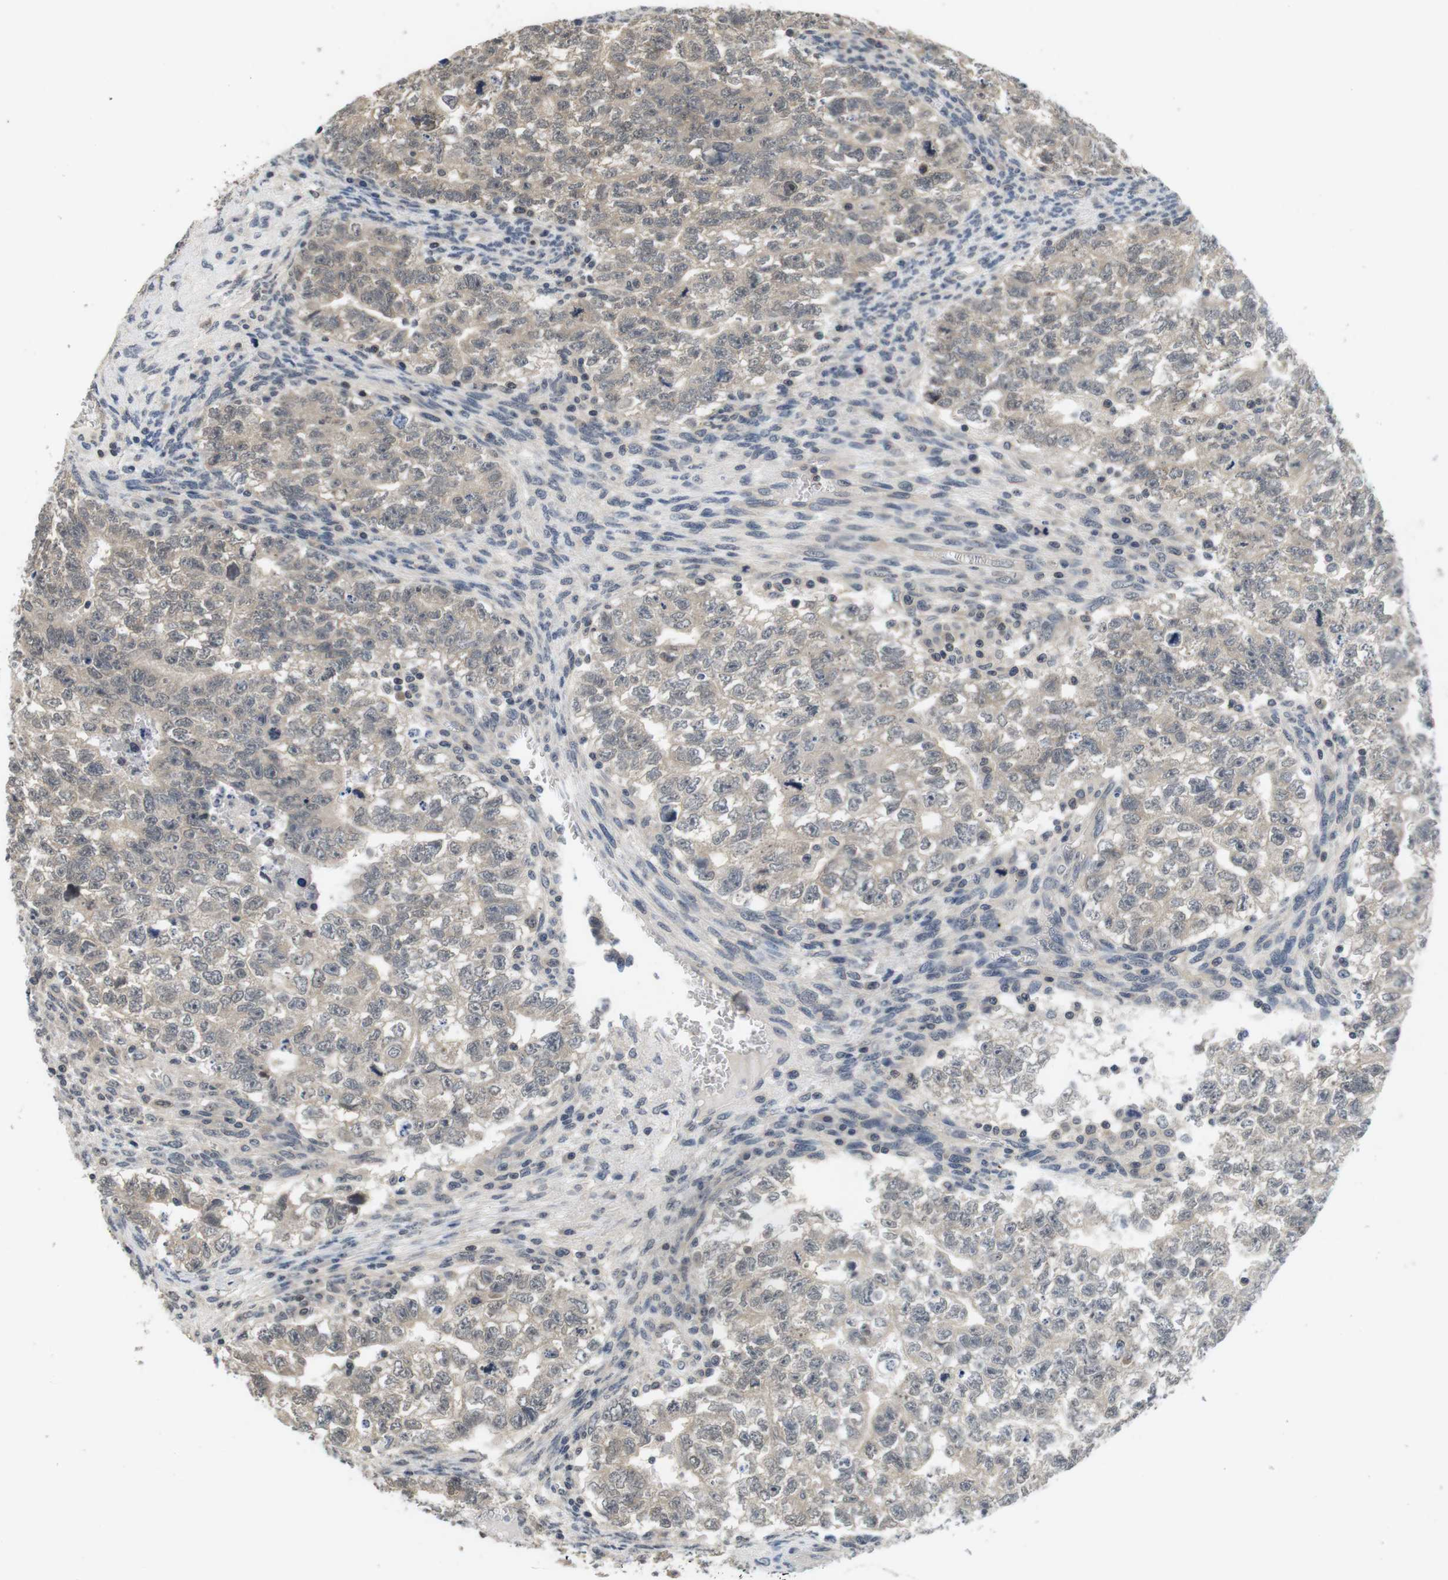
{"staining": {"intensity": "weak", "quantity": "25%-75%", "location": "cytoplasmic/membranous"}, "tissue": "testis cancer", "cell_type": "Tumor cells", "image_type": "cancer", "snomed": [{"axis": "morphology", "description": "Seminoma, NOS"}, {"axis": "morphology", "description": "Carcinoma, Embryonal, NOS"}, {"axis": "topography", "description": "Testis"}], "caption": "Testis embryonal carcinoma tissue reveals weak cytoplasmic/membranous staining in about 25%-75% of tumor cells", "gene": "FADD", "patient": {"sex": "male", "age": 38}}